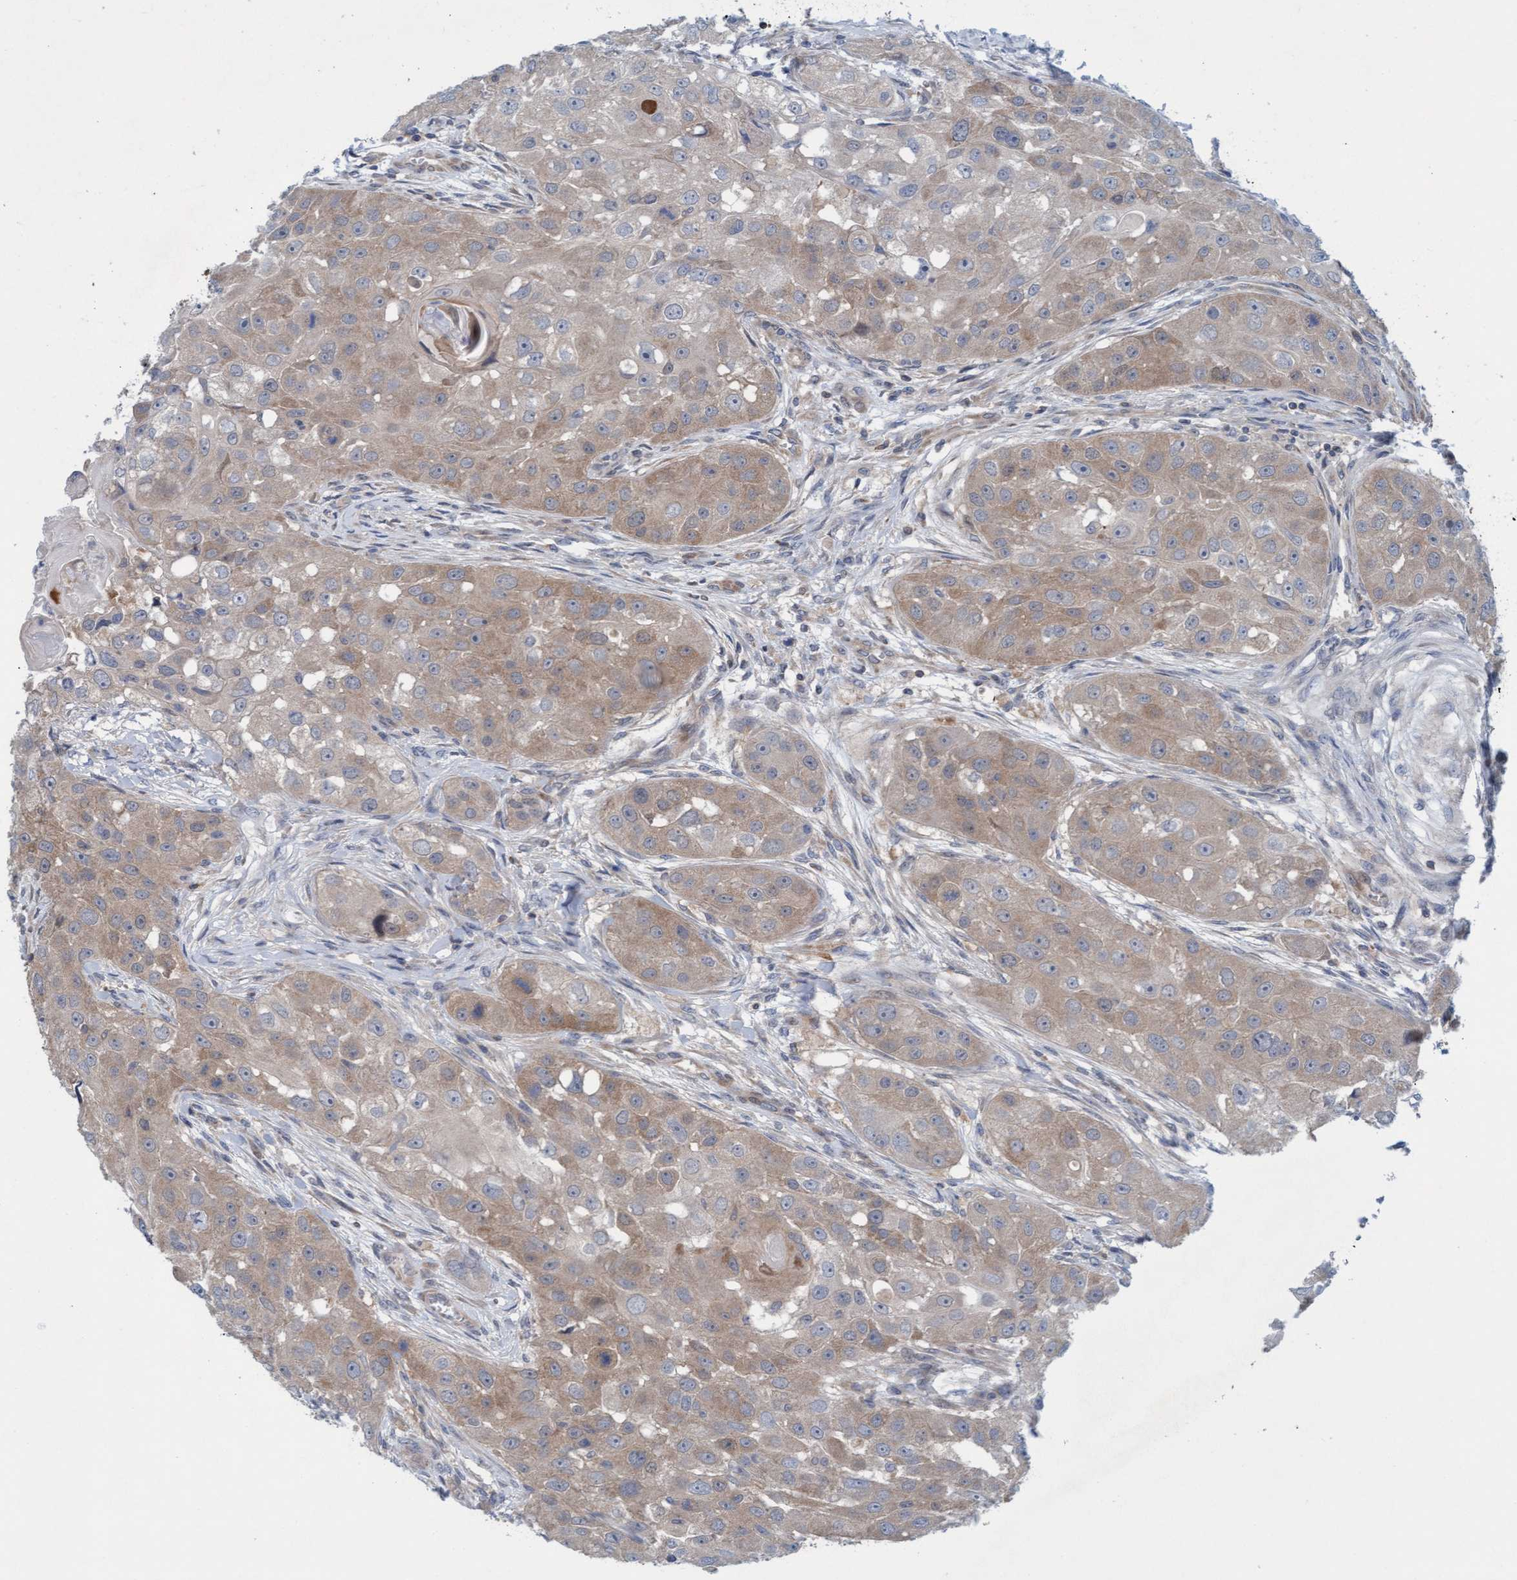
{"staining": {"intensity": "weak", "quantity": "25%-75%", "location": "cytoplasmic/membranous"}, "tissue": "head and neck cancer", "cell_type": "Tumor cells", "image_type": "cancer", "snomed": [{"axis": "morphology", "description": "Normal tissue, NOS"}, {"axis": "morphology", "description": "Squamous cell carcinoma, NOS"}, {"axis": "topography", "description": "Skeletal muscle"}, {"axis": "topography", "description": "Head-Neck"}], "caption": "Squamous cell carcinoma (head and neck) stained with DAB immunohistochemistry reveals low levels of weak cytoplasmic/membranous staining in approximately 25%-75% of tumor cells.", "gene": "KLHL25", "patient": {"sex": "male", "age": 51}}